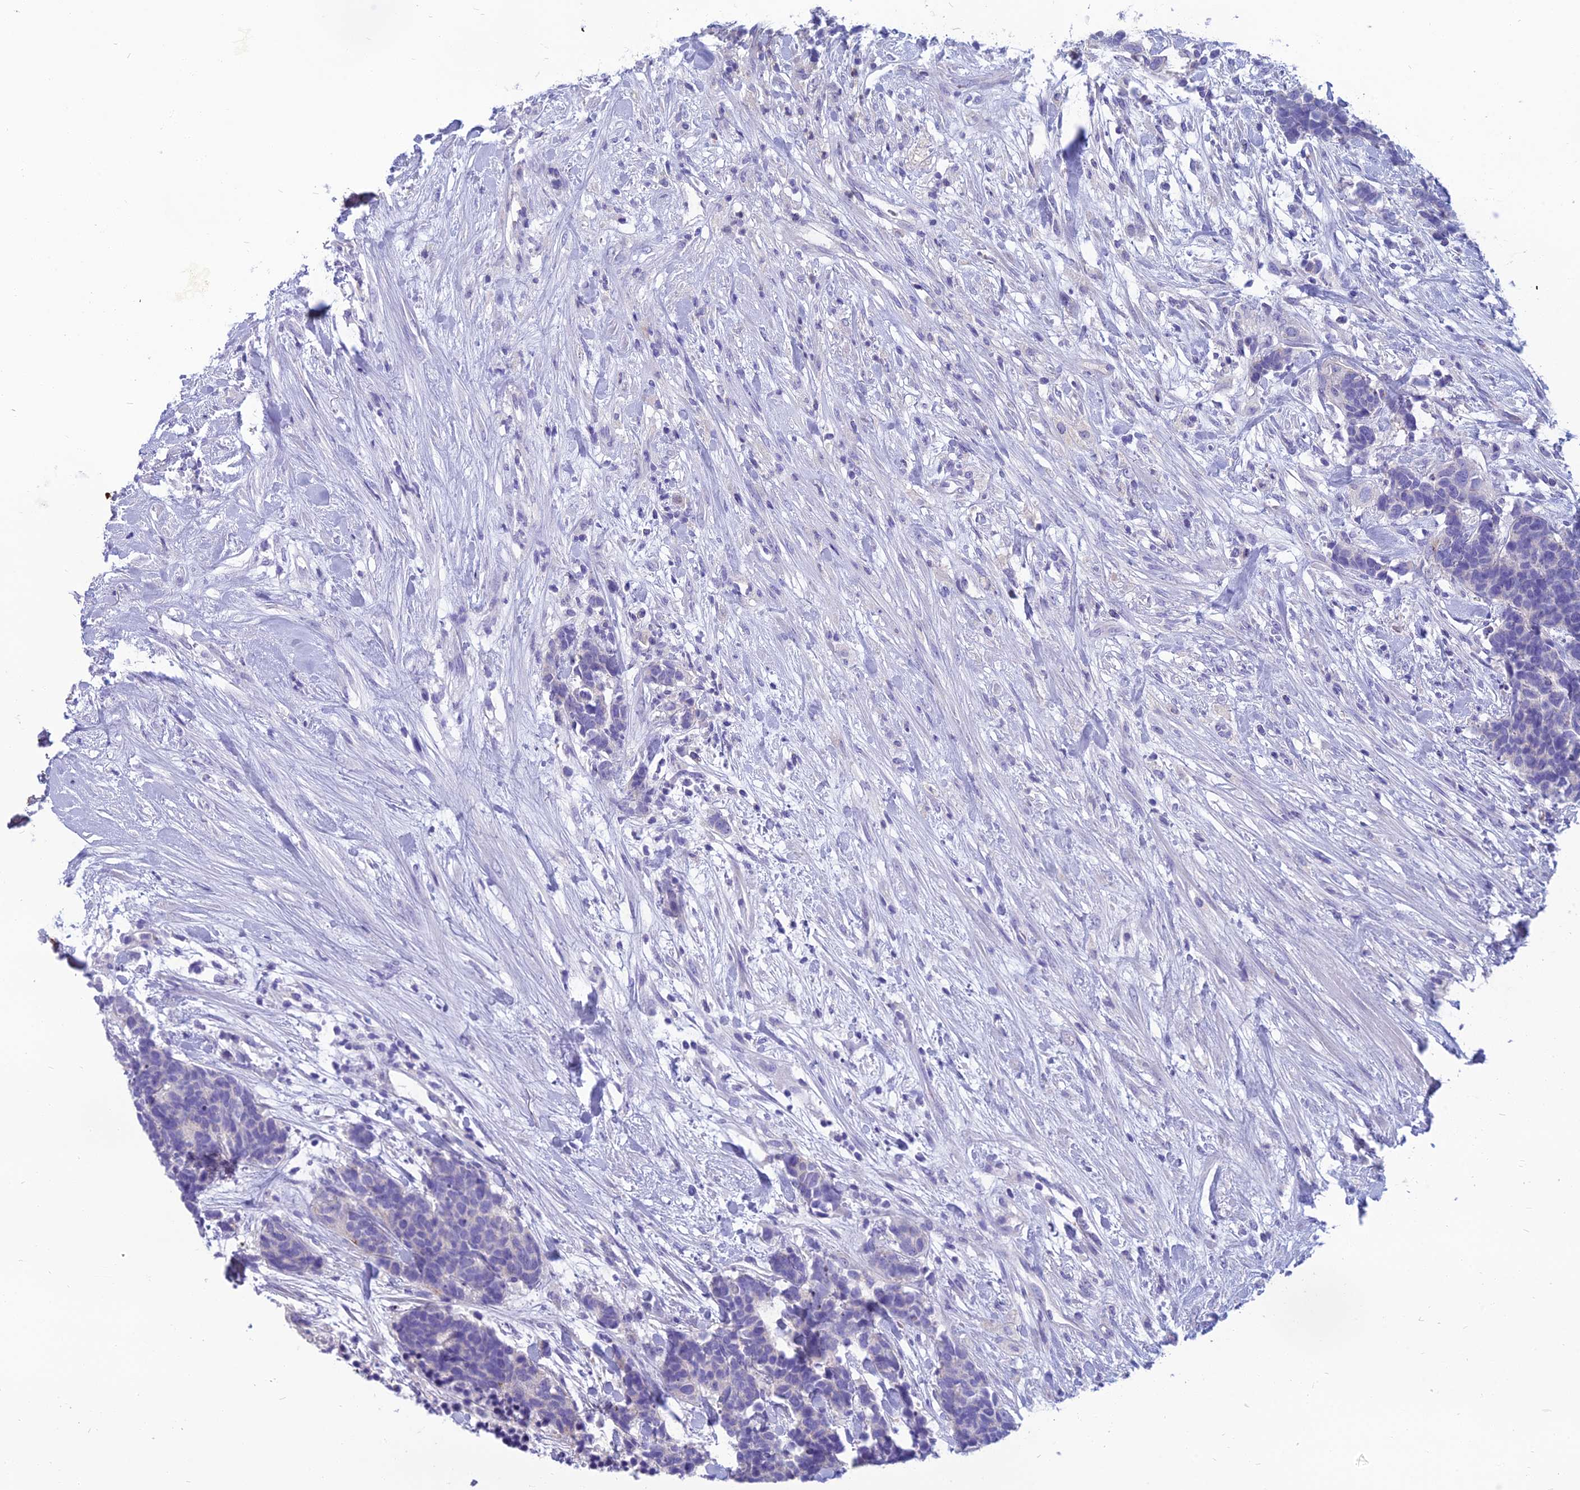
{"staining": {"intensity": "negative", "quantity": "none", "location": "none"}, "tissue": "carcinoid", "cell_type": "Tumor cells", "image_type": "cancer", "snomed": [{"axis": "morphology", "description": "Carcinoma, NOS"}, {"axis": "morphology", "description": "Carcinoid, malignant, NOS"}, {"axis": "topography", "description": "Prostate"}], "caption": "Immunohistochemistry (IHC) histopathology image of human carcinoid stained for a protein (brown), which exhibits no positivity in tumor cells.", "gene": "SPTLC3", "patient": {"sex": "male", "age": 57}}